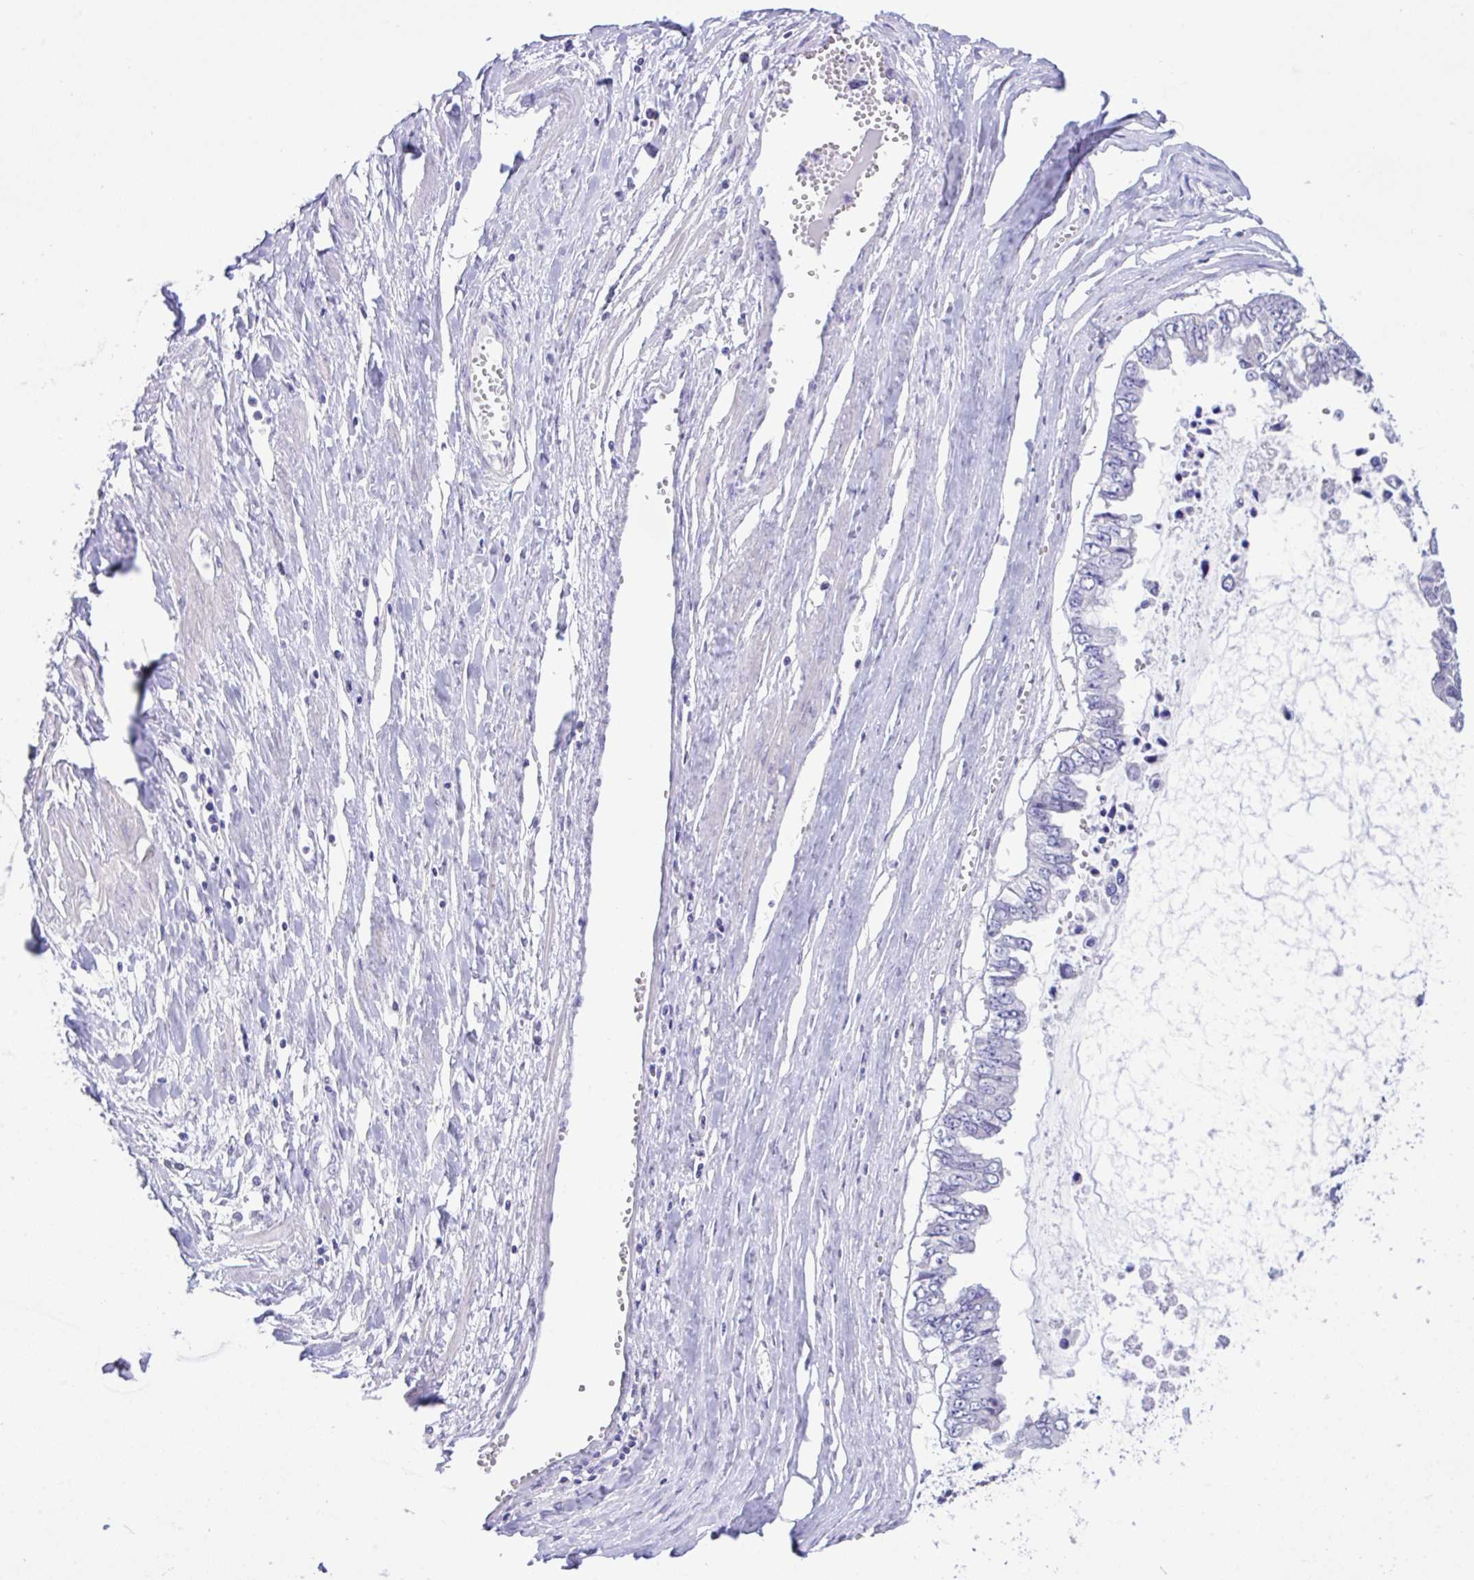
{"staining": {"intensity": "negative", "quantity": "none", "location": "none"}, "tissue": "ovarian cancer", "cell_type": "Tumor cells", "image_type": "cancer", "snomed": [{"axis": "morphology", "description": "Cystadenocarcinoma, mucinous, NOS"}, {"axis": "topography", "description": "Ovary"}], "caption": "This is an immunohistochemistry (IHC) histopathology image of human mucinous cystadenocarcinoma (ovarian). There is no positivity in tumor cells.", "gene": "ANO4", "patient": {"sex": "female", "age": 72}}